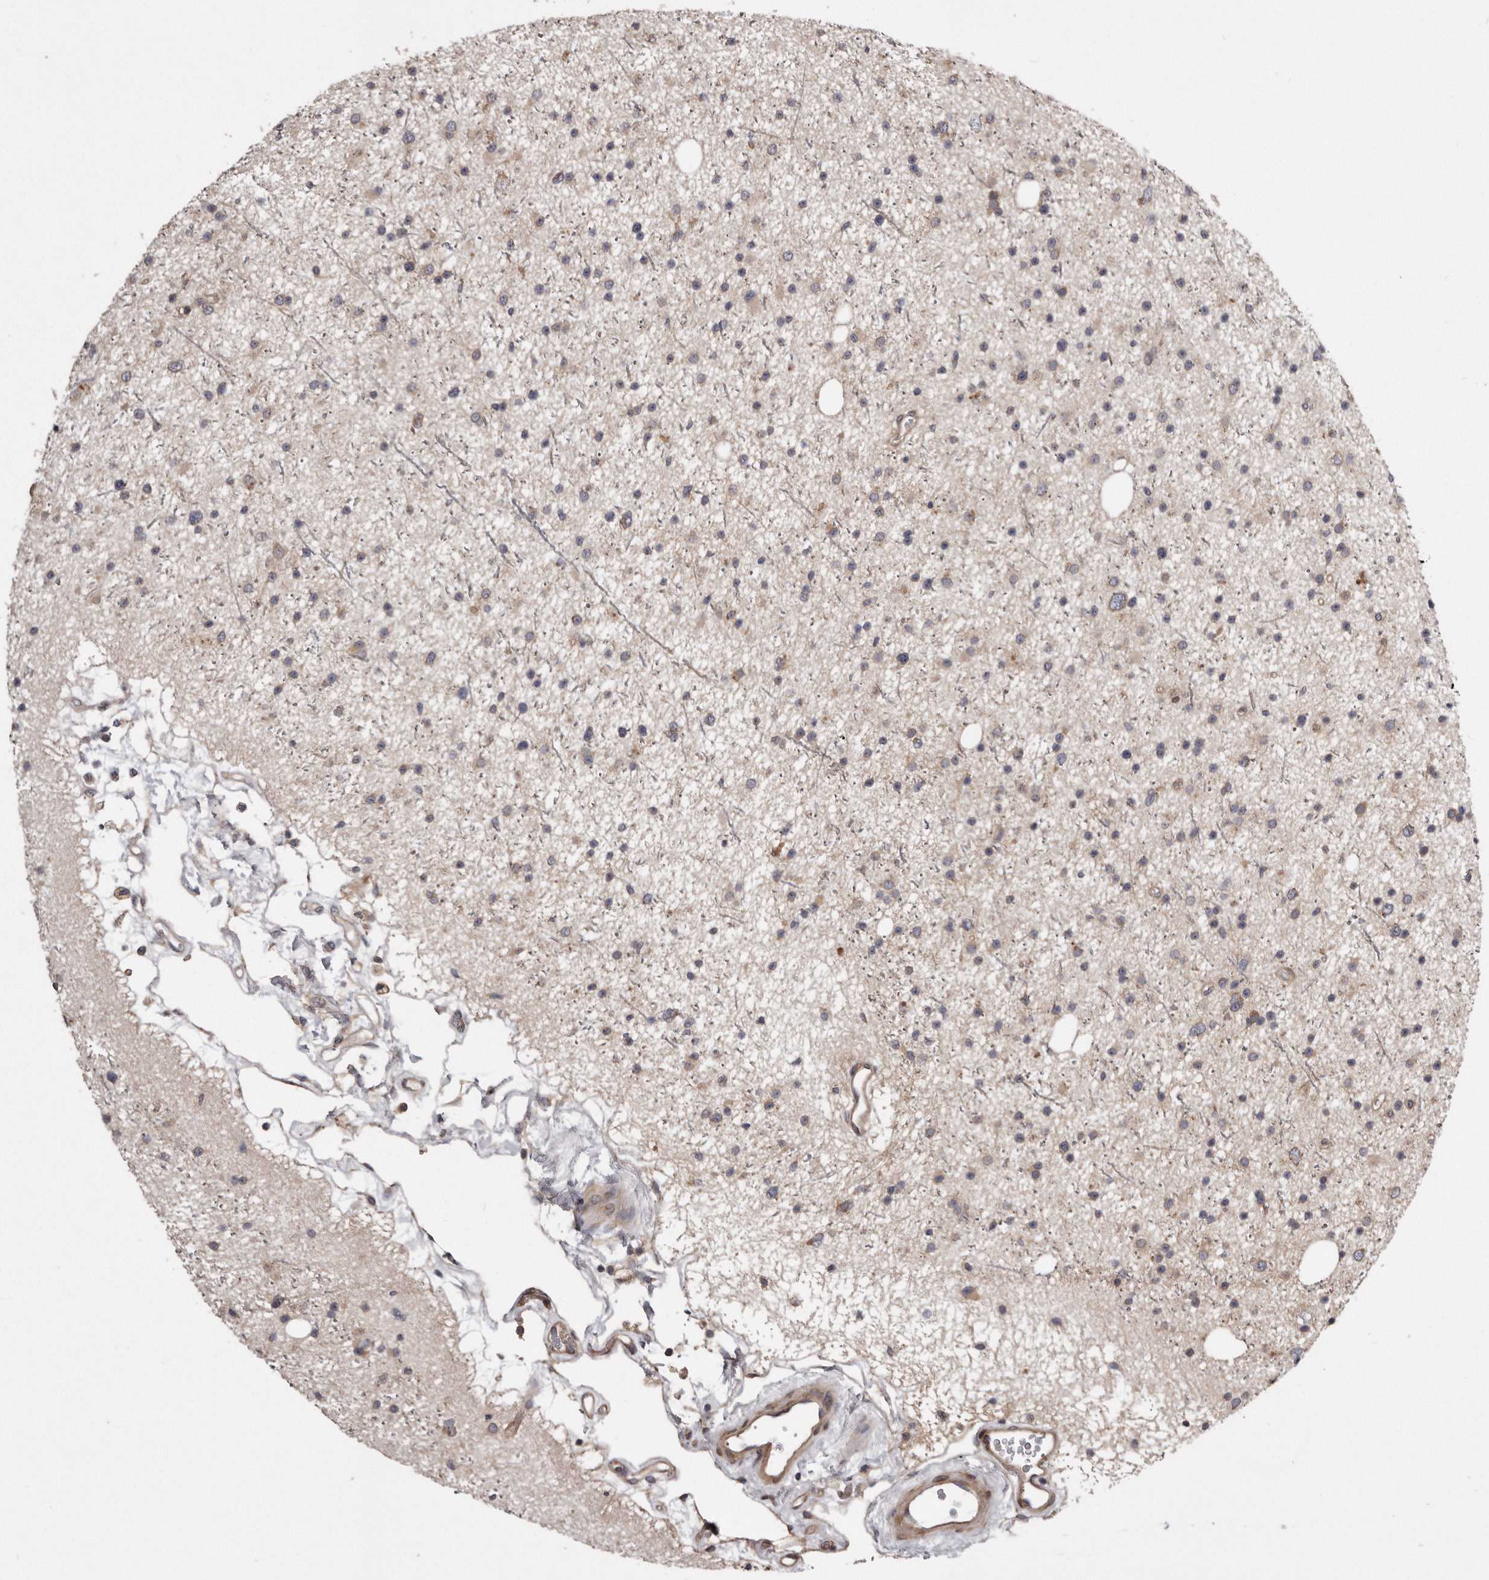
{"staining": {"intensity": "weak", "quantity": "25%-75%", "location": "cytoplasmic/membranous"}, "tissue": "glioma", "cell_type": "Tumor cells", "image_type": "cancer", "snomed": [{"axis": "morphology", "description": "Glioma, malignant, Low grade"}, {"axis": "topography", "description": "Cerebral cortex"}], "caption": "Glioma was stained to show a protein in brown. There is low levels of weak cytoplasmic/membranous staining in about 25%-75% of tumor cells.", "gene": "ARMCX1", "patient": {"sex": "female", "age": 39}}